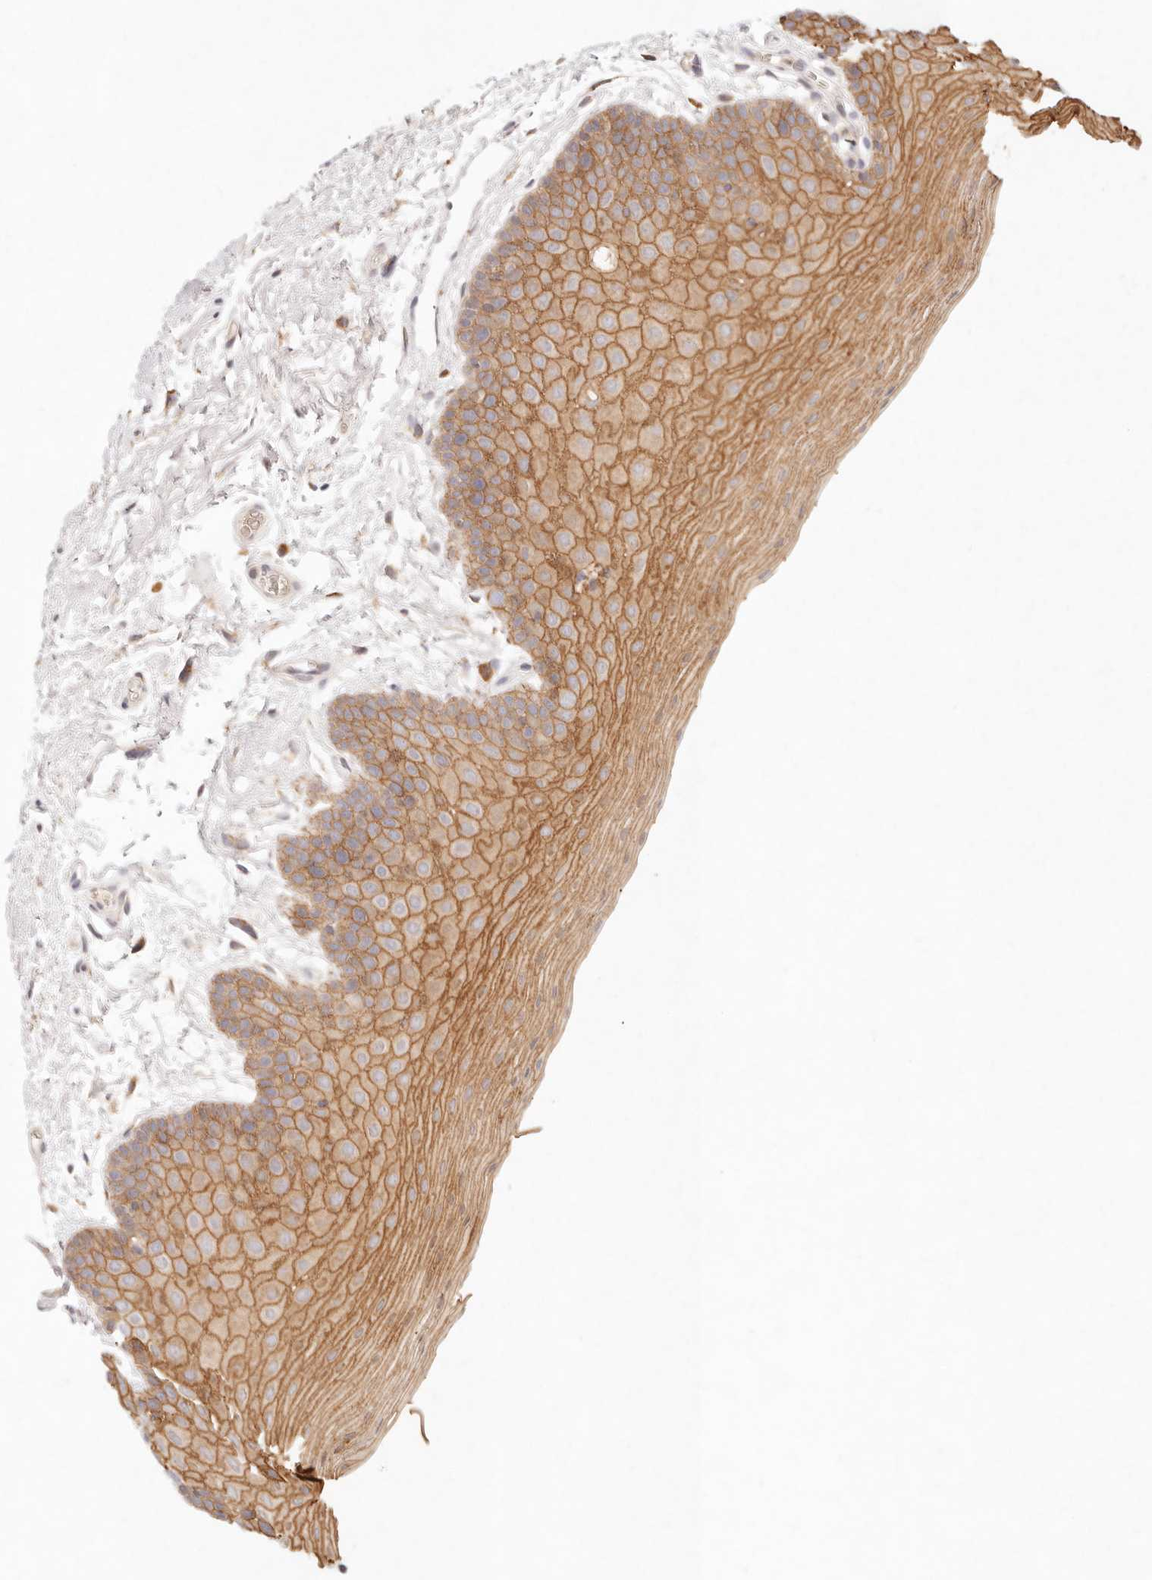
{"staining": {"intensity": "strong", "quantity": ">75%", "location": "cytoplasmic/membranous"}, "tissue": "oral mucosa", "cell_type": "Squamous epithelial cells", "image_type": "normal", "snomed": [{"axis": "morphology", "description": "Normal tissue, NOS"}, {"axis": "topography", "description": "Oral tissue"}], "caption": "A high amount of strong cytoplasmic/membranous staining is appreciated in about >75% of squamous epithelial cells in benign oral mucosa. (Stains: DAB (3,3'-diaminobenzidine) in brown, nuclei in blue, Microscopy: brightfield microscopy at high magnification).", "gene": "C1orf127", "patient": {"sex": "male", "age": 62}}